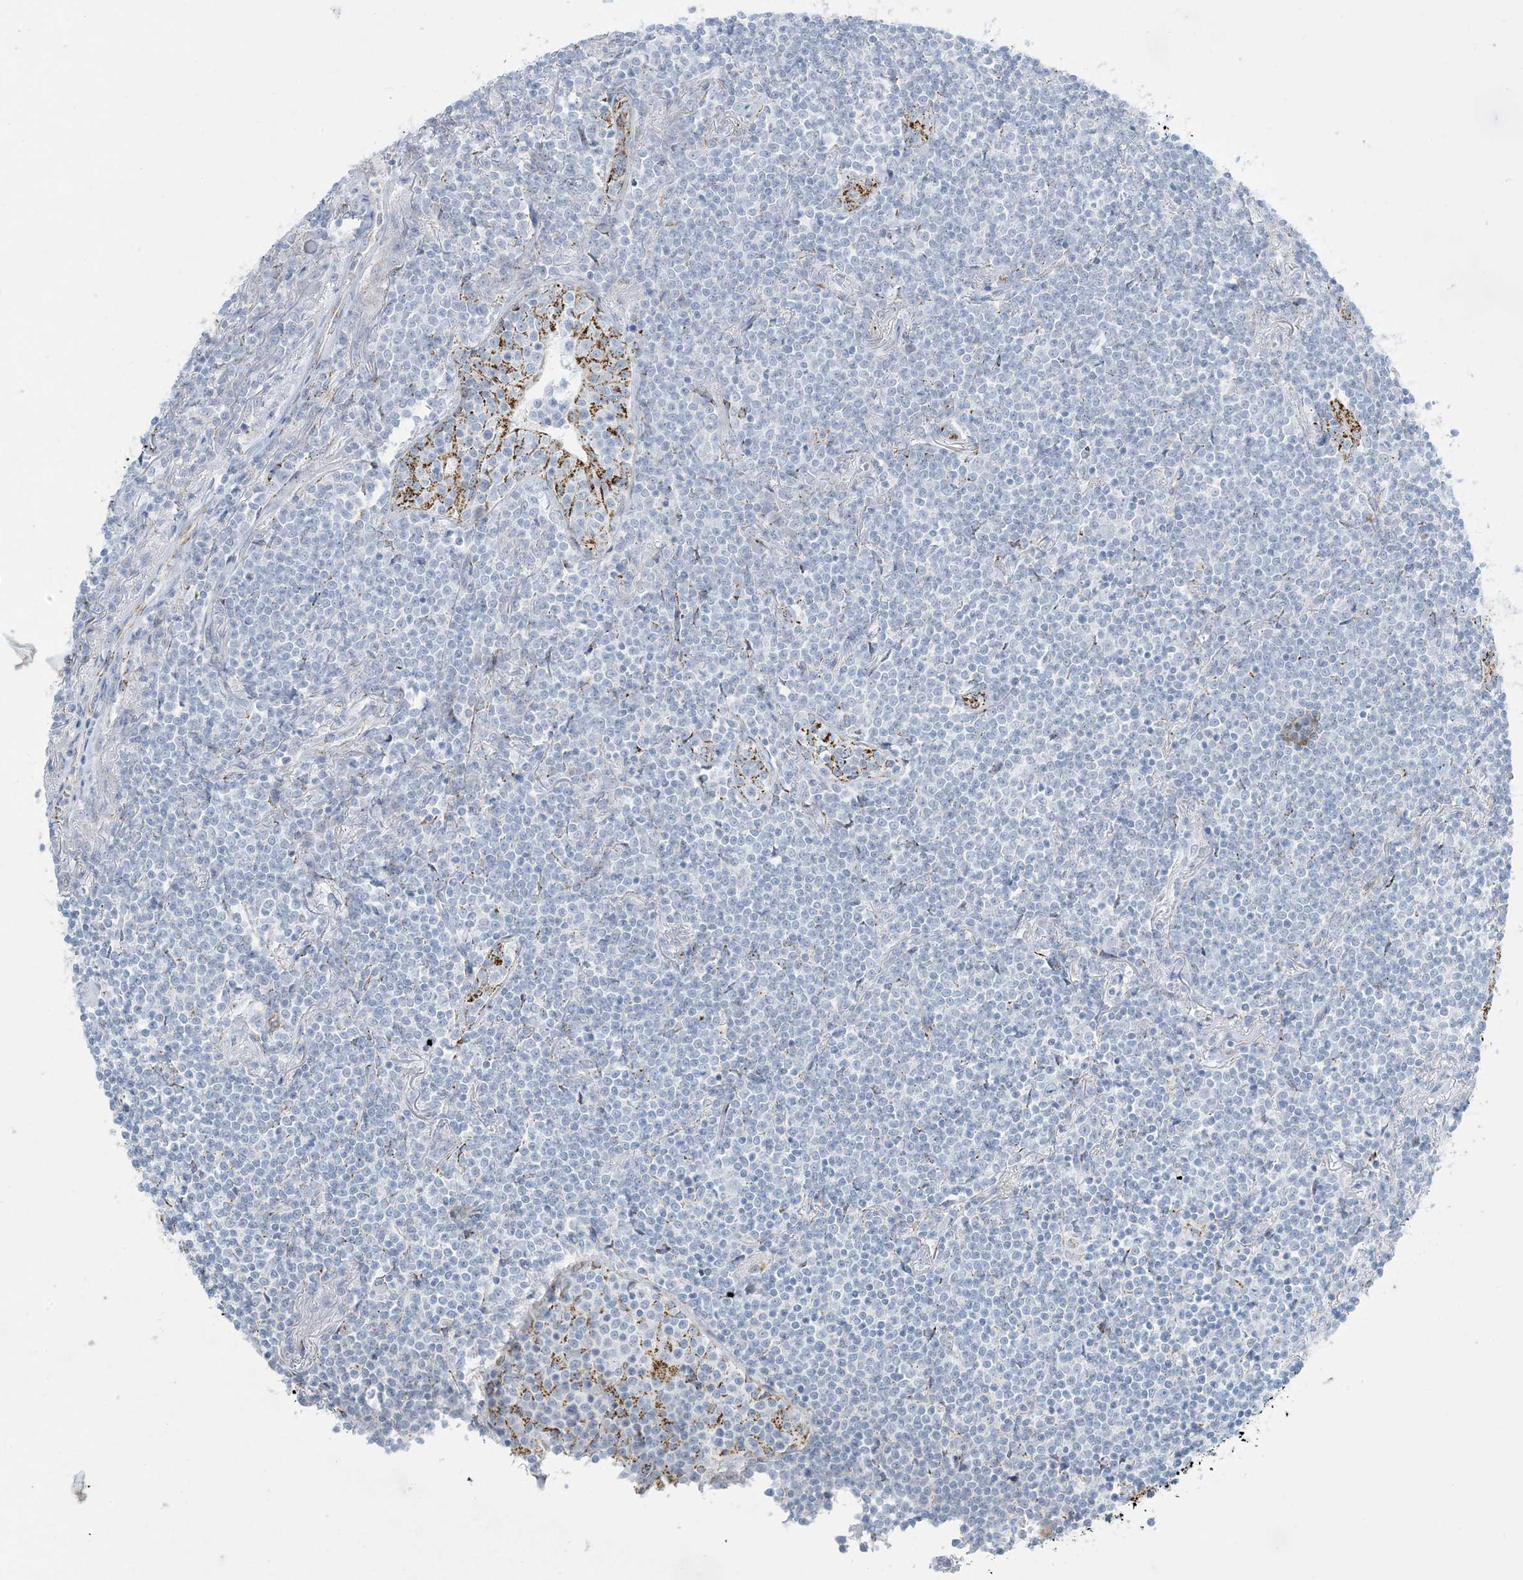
{"staining": {"intensity": "negative", "quantity": "none", "location": "none"}, "tissue": "lymphoma", "cell_type": "Tumor cells", "image_type": "cancer", "snomed": [{"axis": "morphology", "description": "Malignant lymphoma, non-Hodgkin's type, Low grade"}, {"axis": "topography", "description": "Lung"}], "caption": "High magnification brightfield microscopy of lymphoma stained with DAB (3,3'-diaminobenzidine) (brown) and counterstained with hematoxylin (blue): tumor cells show no significant staining.", "gene": "ZDHHC4", "patient": {"sex": "female", "age": 71}}